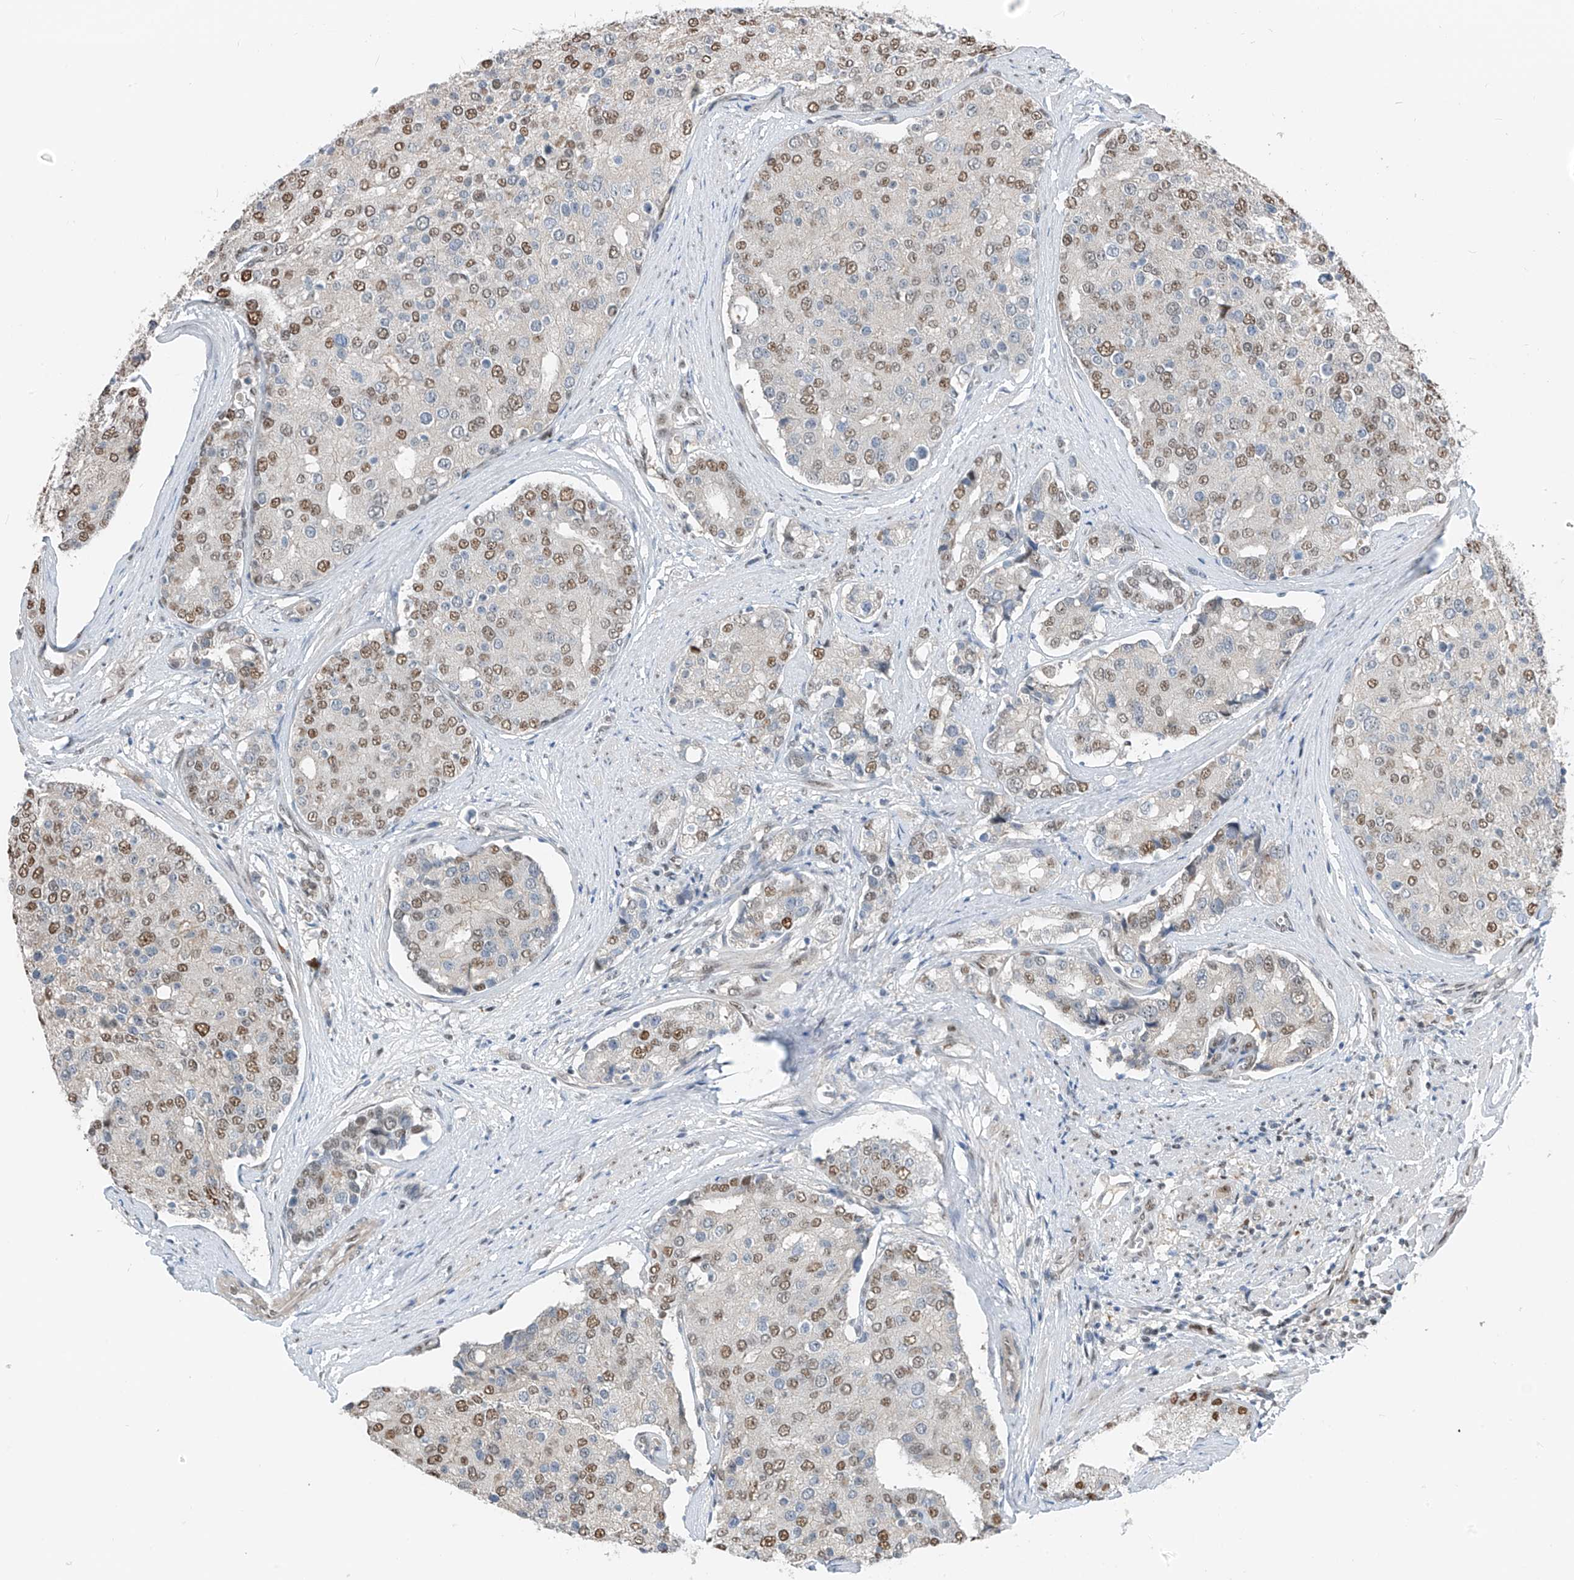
{"staining": {"intensity": "moderate", "quantity": "25%-75%", "location": "nuclear"}, "tissue": "prostate cancer", "cell_type": "Tumor cells", "image_type": "cancer", "snomed": [{"axis": "morphology", "description": "Adenocarcinoma, High grade"}, {"axis": "topography", "description": "Prostate"}], "caption": "Prostate high-grade adenocarcinoma tissue demonstrates moderate nuclear positivity in about 25%-75% of tumor cells, visualized by immunohistochemistry.", "gene": "RBP7", "patient": {"sex": "male", "age": 50}}